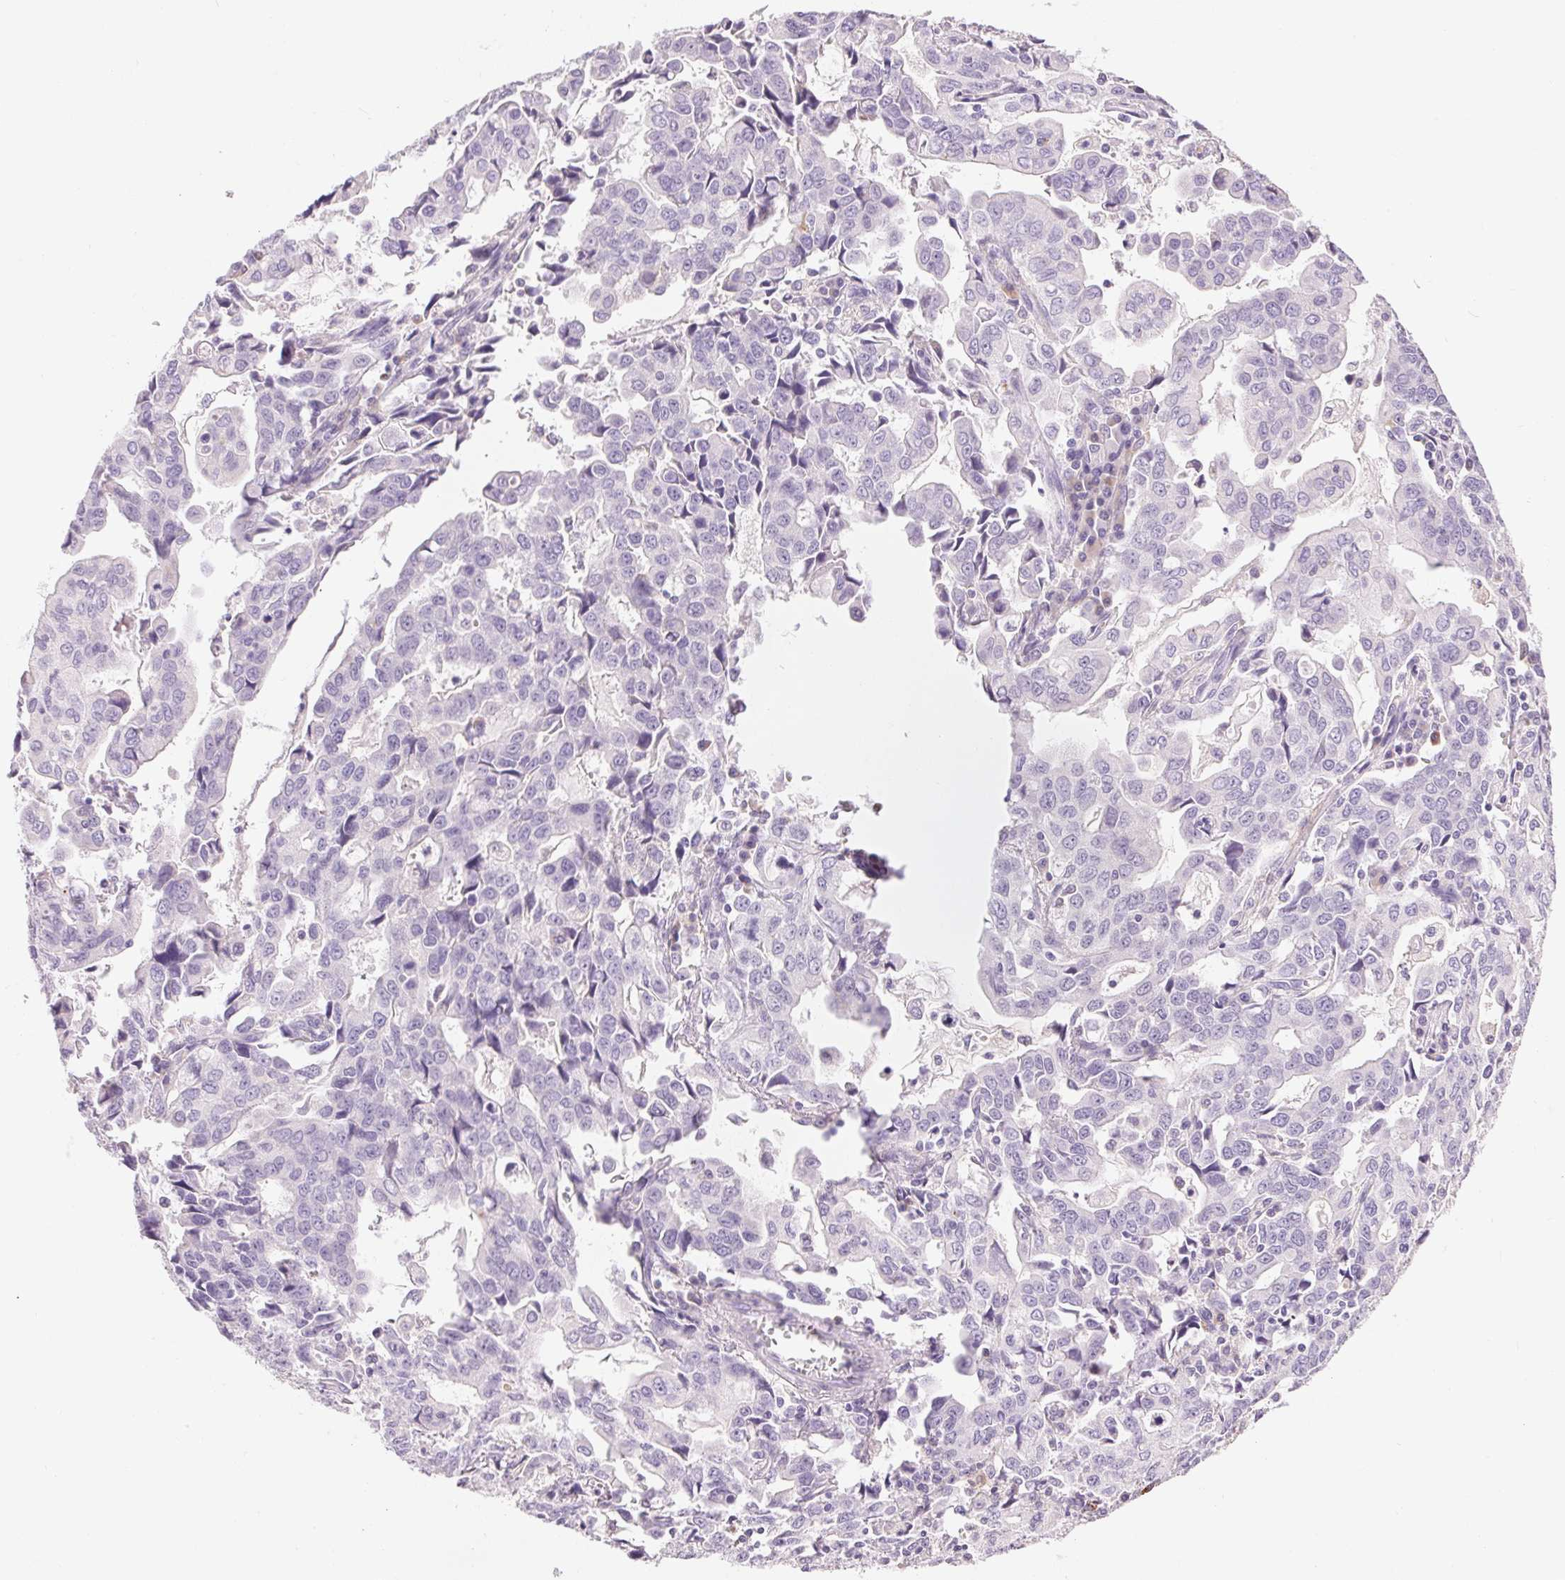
{"staining": {"intensity": "negative", "quantity": "none", "location": "none"}, "tissue": "stomach cancer", "cell_type": "Tumor cells", "image_type": "cancer", "snomed": [{"axis": "morphology", "description": "Adenocarcinoma, NOS"}, {"axis": "topography", "description": "Stomach, upper"}], "caption": "Immunohistochemical staining of human stomach cancer (adenocarcinoma) displays no significant staining in tumor cells.", "gene": "PNLIPRP3", "patient": {"sex": "male", "age": 85}}